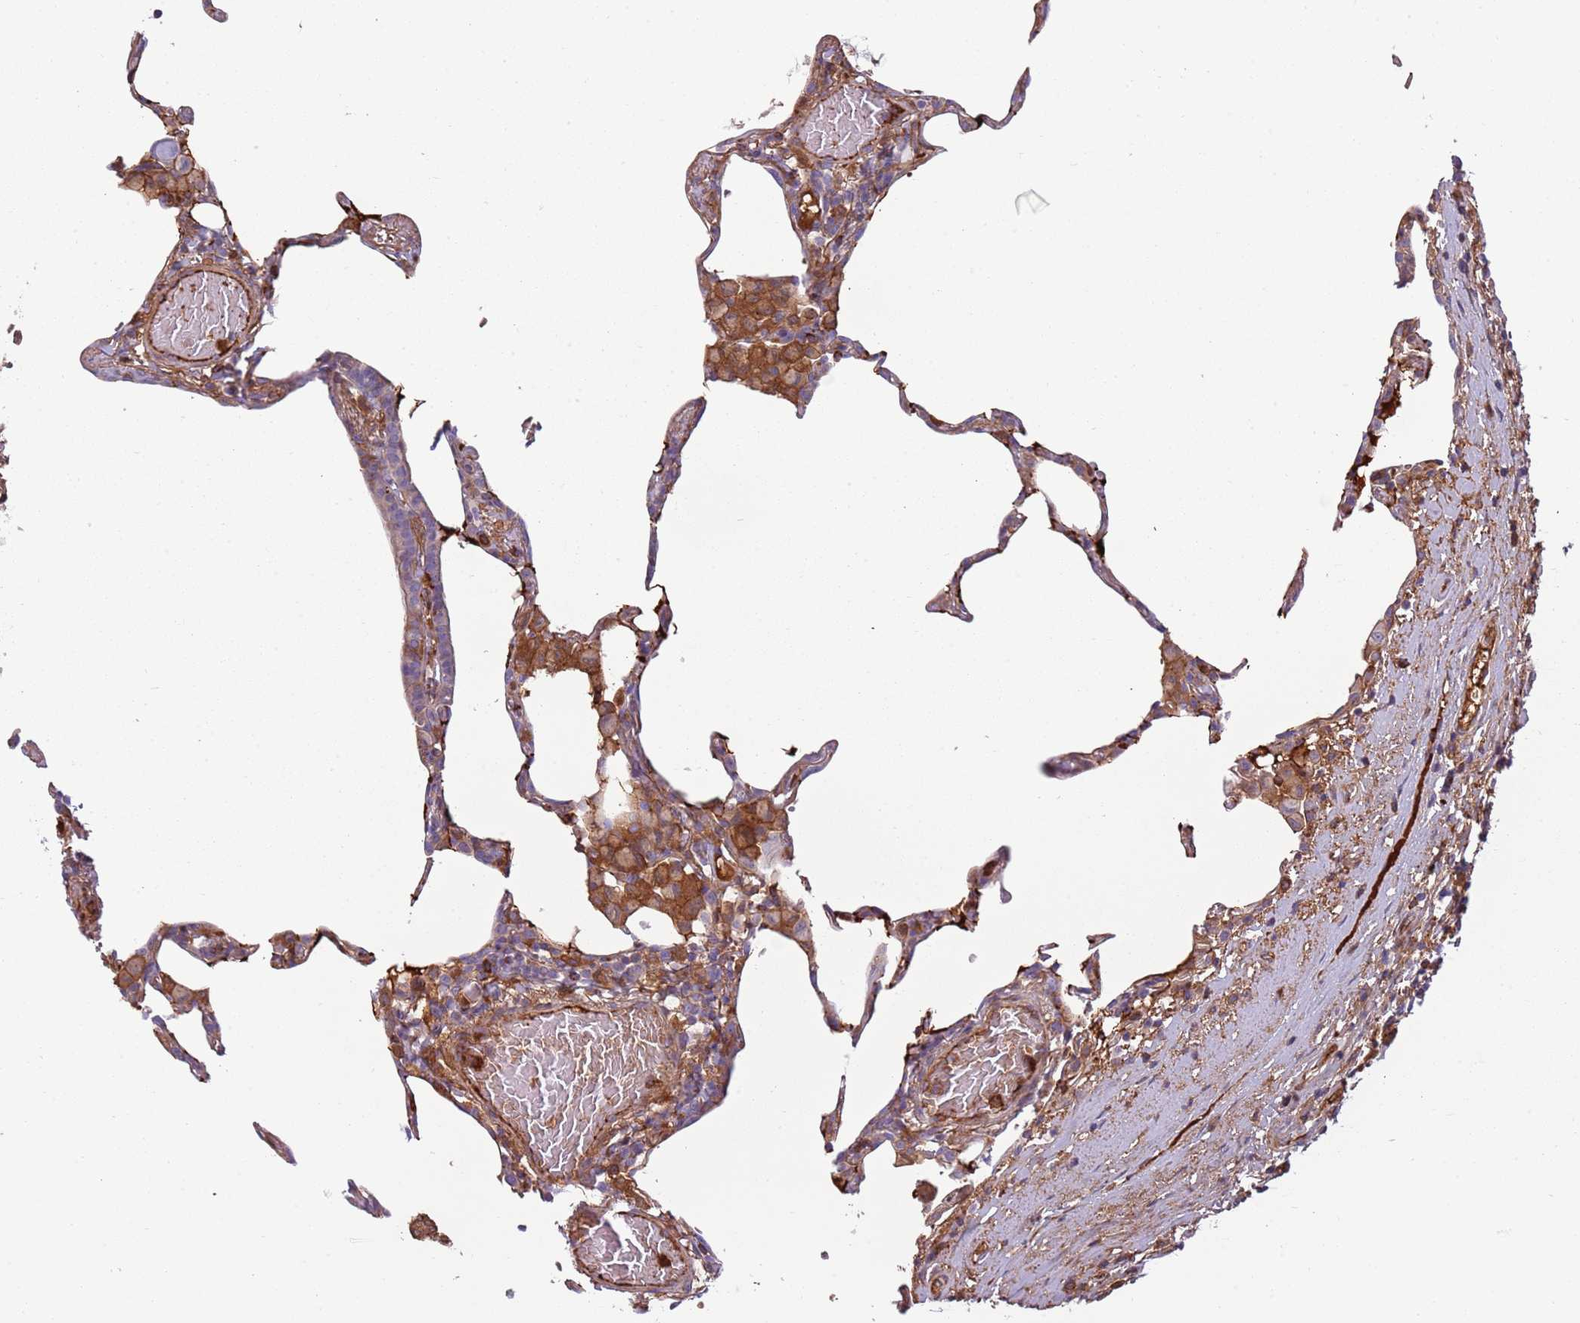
{"staining": {"intensity": "moderate", "quantity": "<25%", "location": "cytoplasmic/membranous"}, "tissue": "lung", "cell_type": "Alveolar cells", "image_type": "normal", "snomed": [{"axis": "morphology", "description": "Normal tissue, NOS"}, {"axis": "topography", "description": "Lung"}], "caption": "Approximately <25% of alveolar cells in unremarkable lung display moderate cytoplasmic/membranous protein expression as visualized by brown immunohistochemical staining.", "gene": "NADK", "patient": {"sex": "female", "age": 57}}